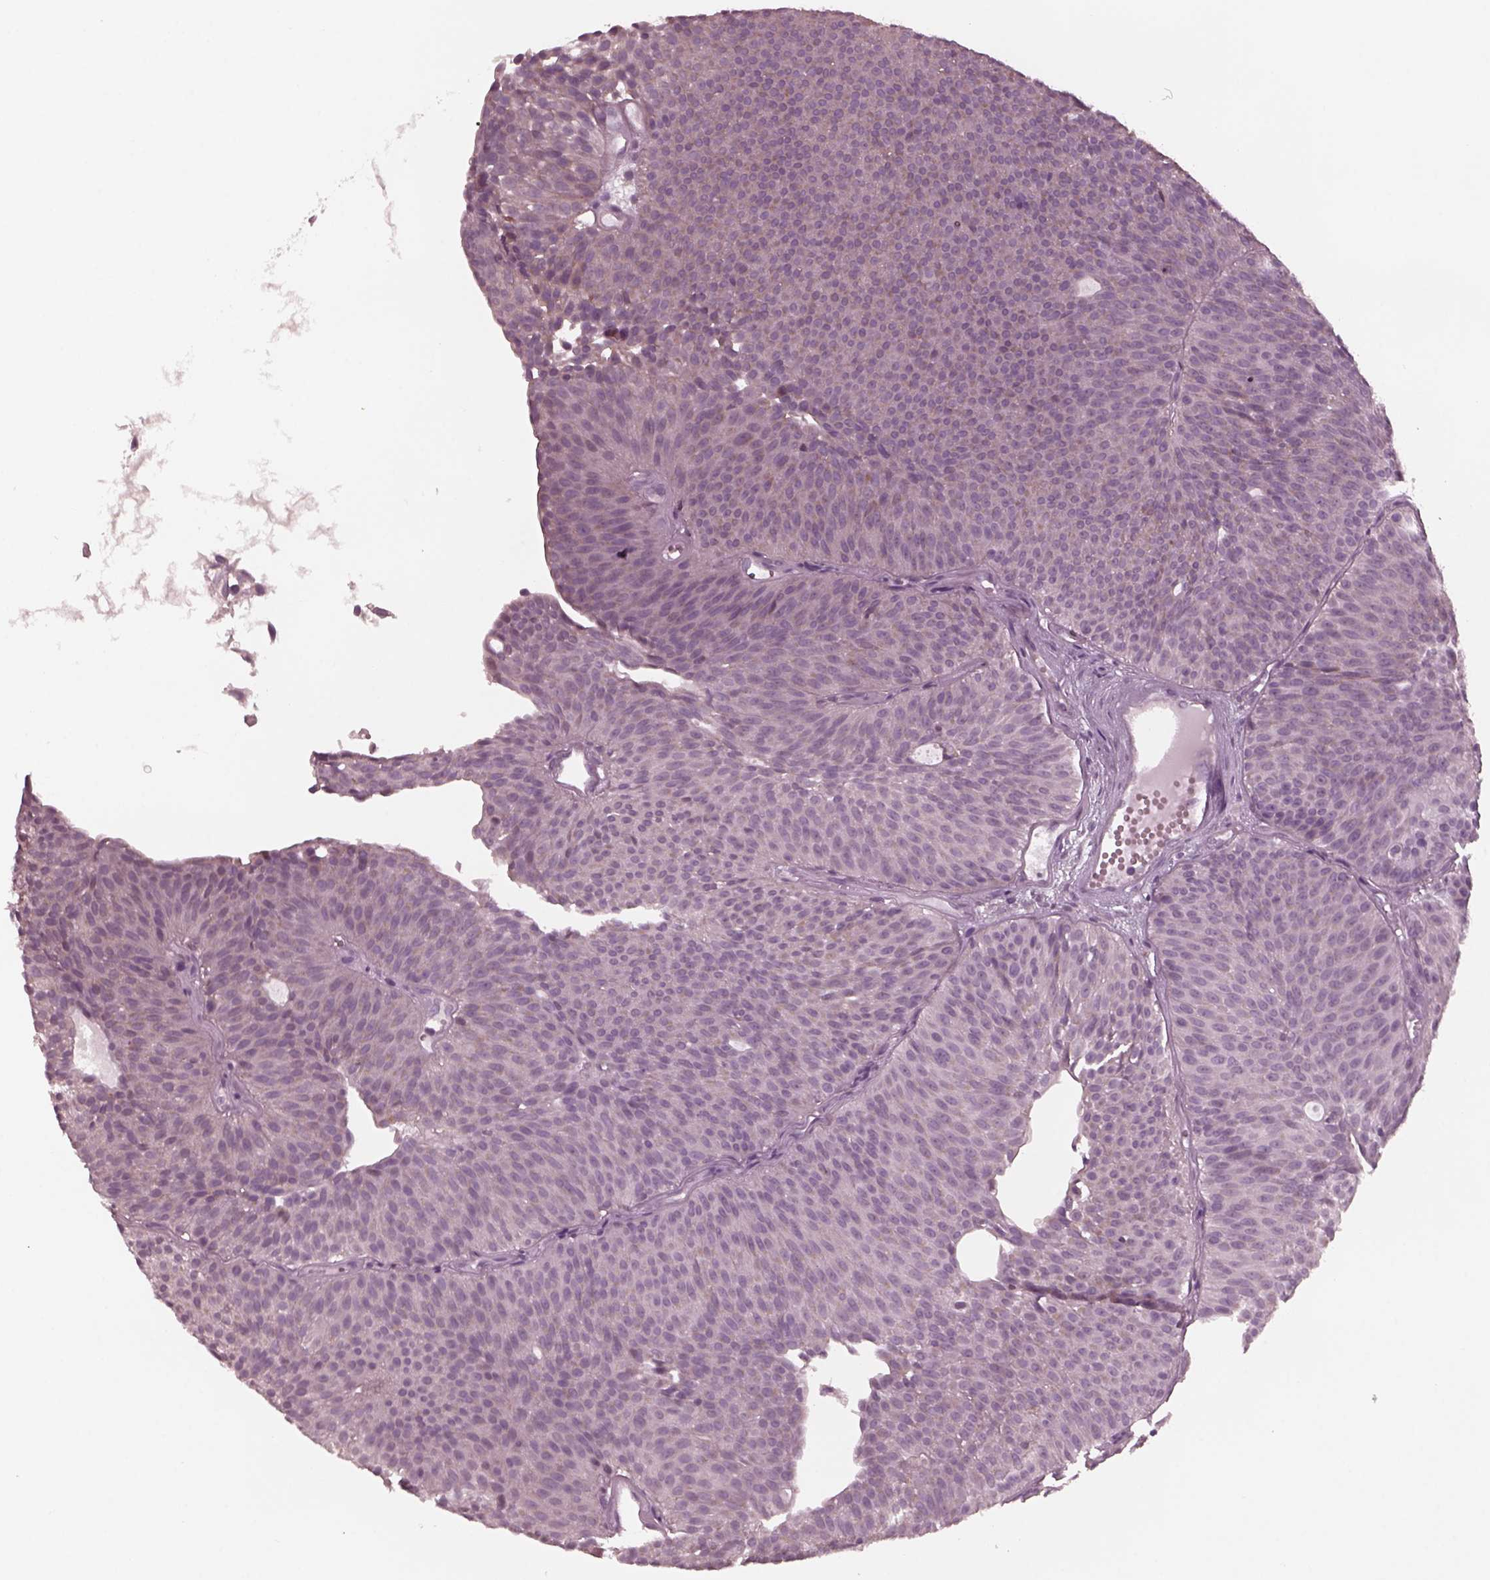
{"staining": {"intensity": "weak", "quantity": "<25%", "location": "cytoplasmic/membranous"}, "tissue": "urothelial cancer", "cell_type": "Tumor cells", "image_type": "cancer", "snomed": [{"axis": "morphology", "description": "Urothelial carcinoma, Low grade"}, {"axis": "topography", "description": "Urinary bladder"}], "caption": "A histopathology image of human urothelial cancer is negative for staining in tumor cells. The staining is performed using DAB brown chromogen with nuclei counter-stained in using hematoxylin.", "gene": "CELSR3", "patient": {"sex": "male", "age": 63}}